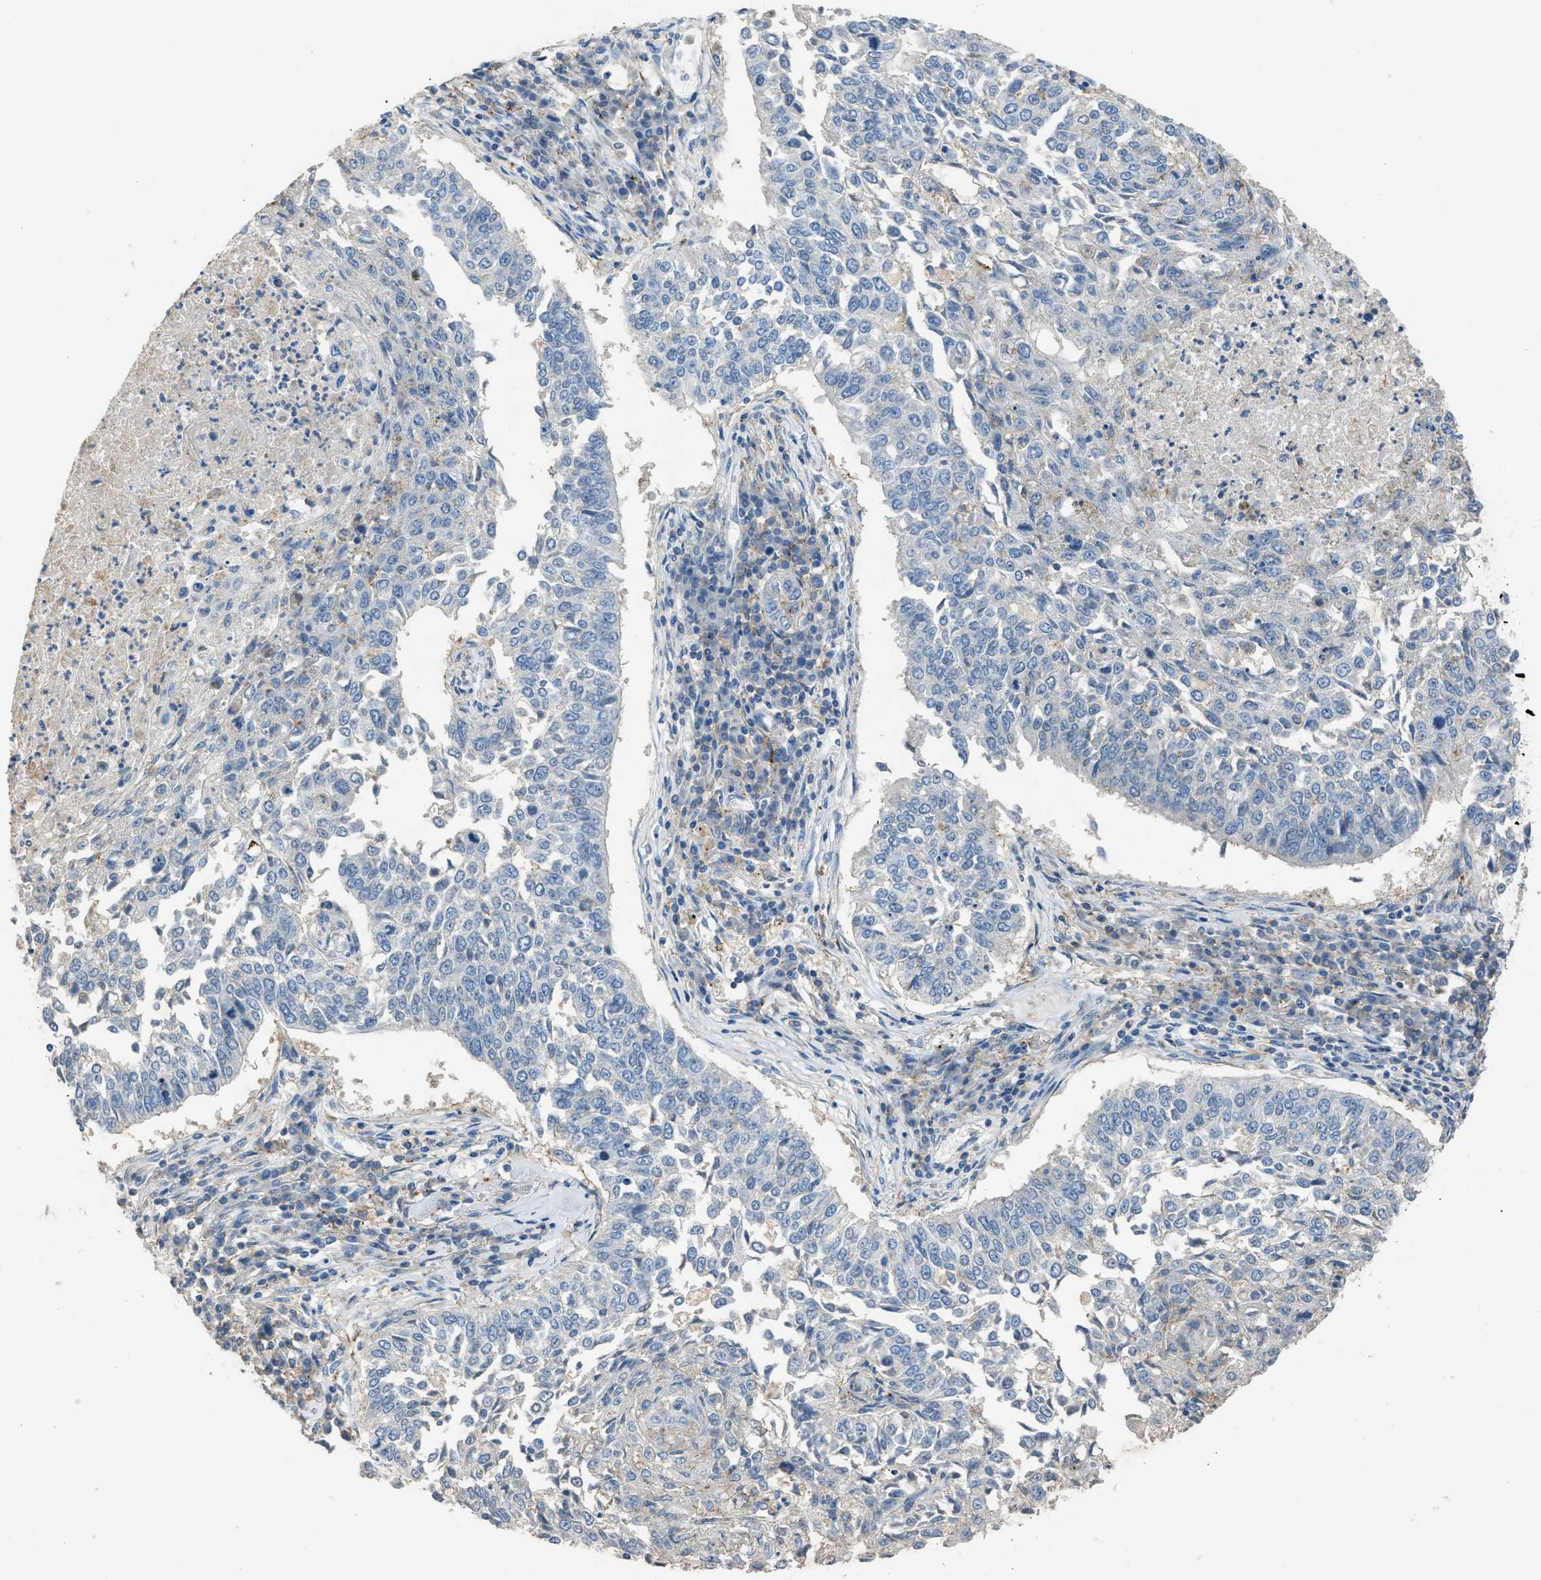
{"staining": {"intensity": "negative", "quantity": "none", "location": "none"}, "tissue": "lung cancer", "cell_type": "Tumor cells", "image_type": "cancer", "snomed": [{"axis": "morphology", "description": "Normal tissue, NOS"}, {"axis": "morphology", "description": "Squamous cell carcinoma, NOS"}, {"axis": "topography", "description": "Cartilage tissue"}, {"axis": "topography", "description": "Bronchus"}, {"axis": "topography", "description": "Lung"}], "caption": "This is a photomicrograph of immunohistochemistry staining of lung cancer, which shows no positivity in tumor cells. (DAB (3,3'-diaminobenzidine) IHC with hematoxylin counter stain).", "gene": "OR51E1", "patient": {"sex": "female", "age": 49}}